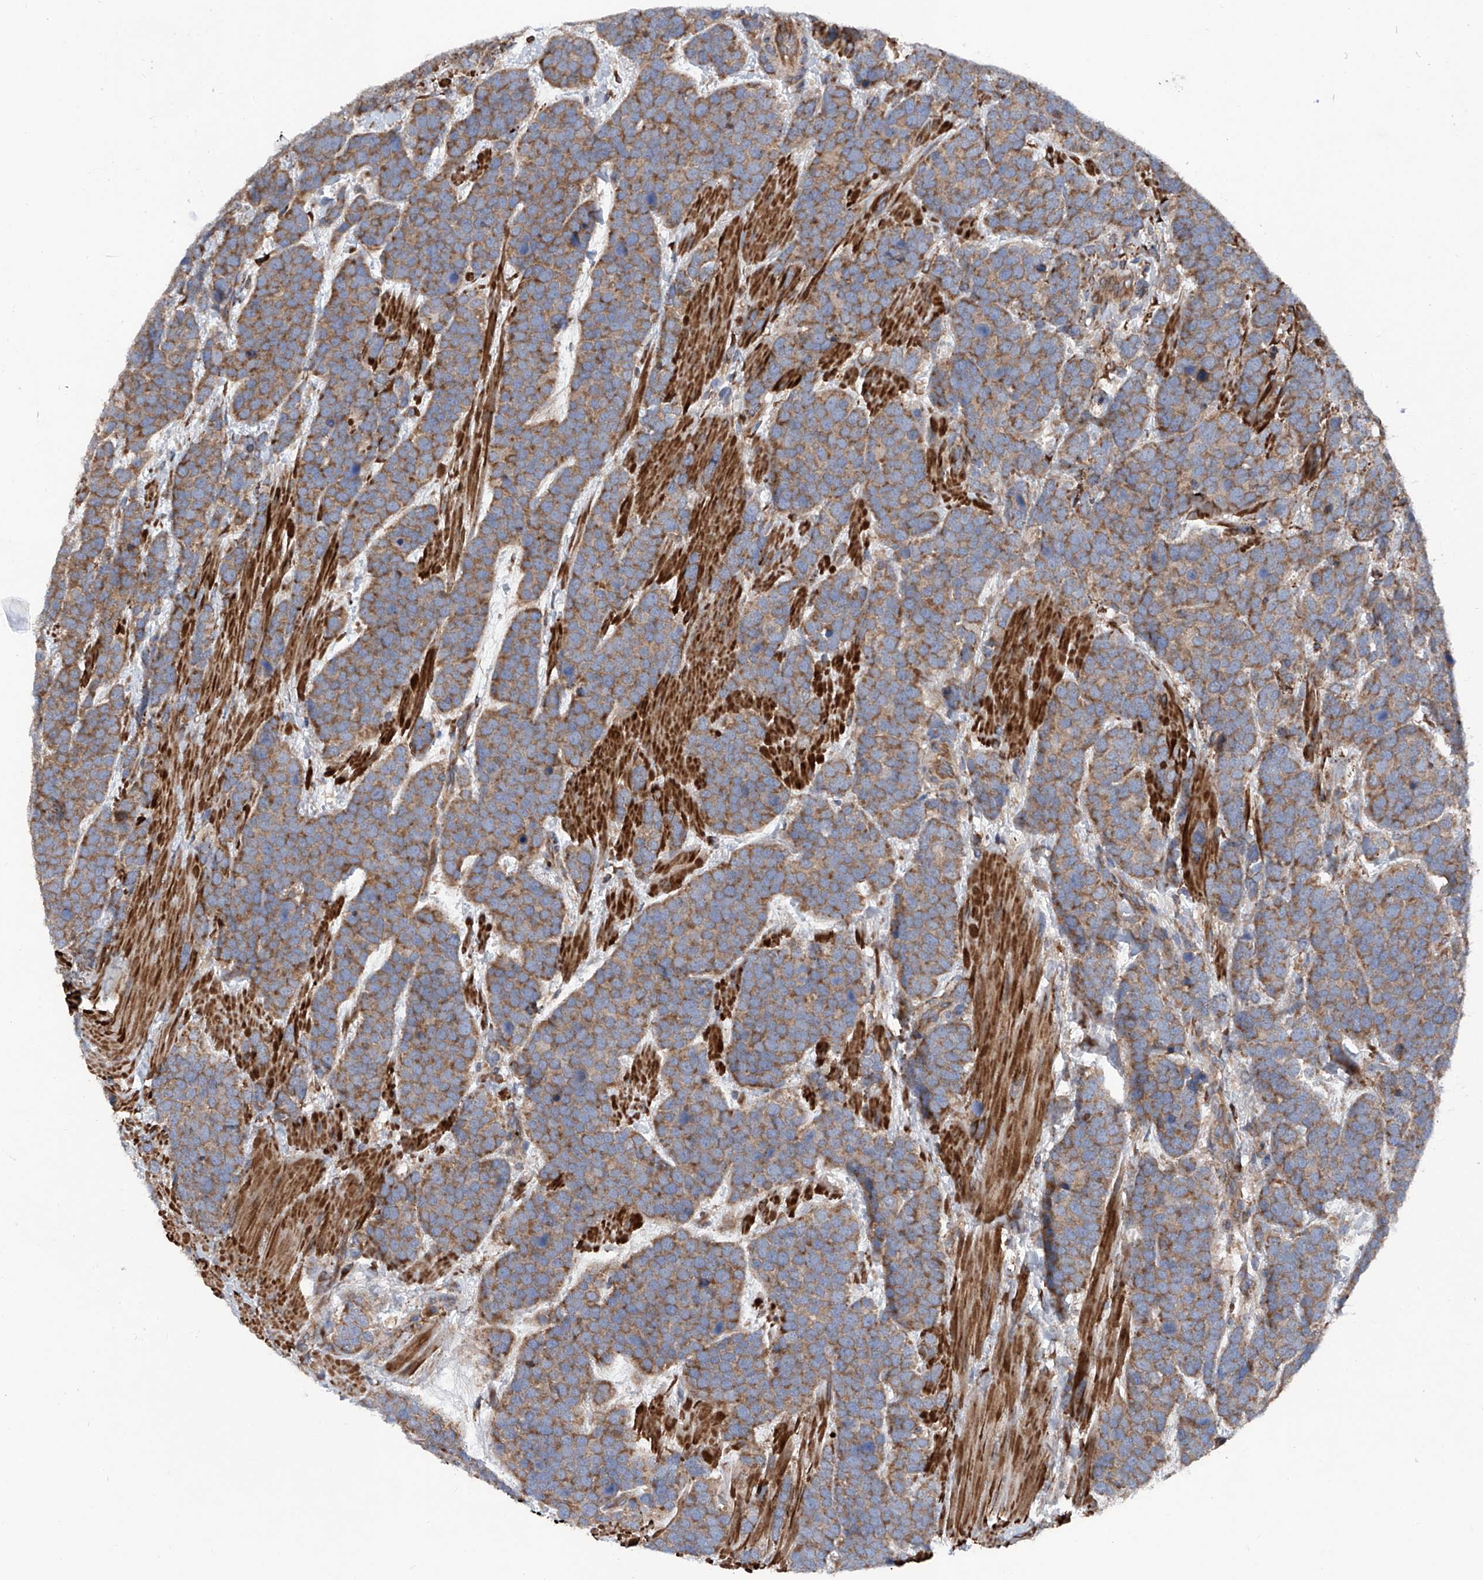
{"staining": {"intensity": "strong", "quantity": ">75%", "location": "cytoplasmic/membranous"}, "tissue": "urothelial cancer", "cell_type": "Tumor cells", "image_type": "cancer", "snomed": [{"axis": "morphology", "description": "Urothelial carcinoma, High grade"}, {"axis": "topography", "description": "Urinary bladder"}], "caption": "Urothelial cancer tissue shows strong cytoplasmic/membranous positivity in approximately >75% of tumor cells, visualized by immunohistochemistry. (IHC, brightfield microscopy, high magnification).", "gene": "ASCC3", "patient": {"sex": "female", "age": 82}}